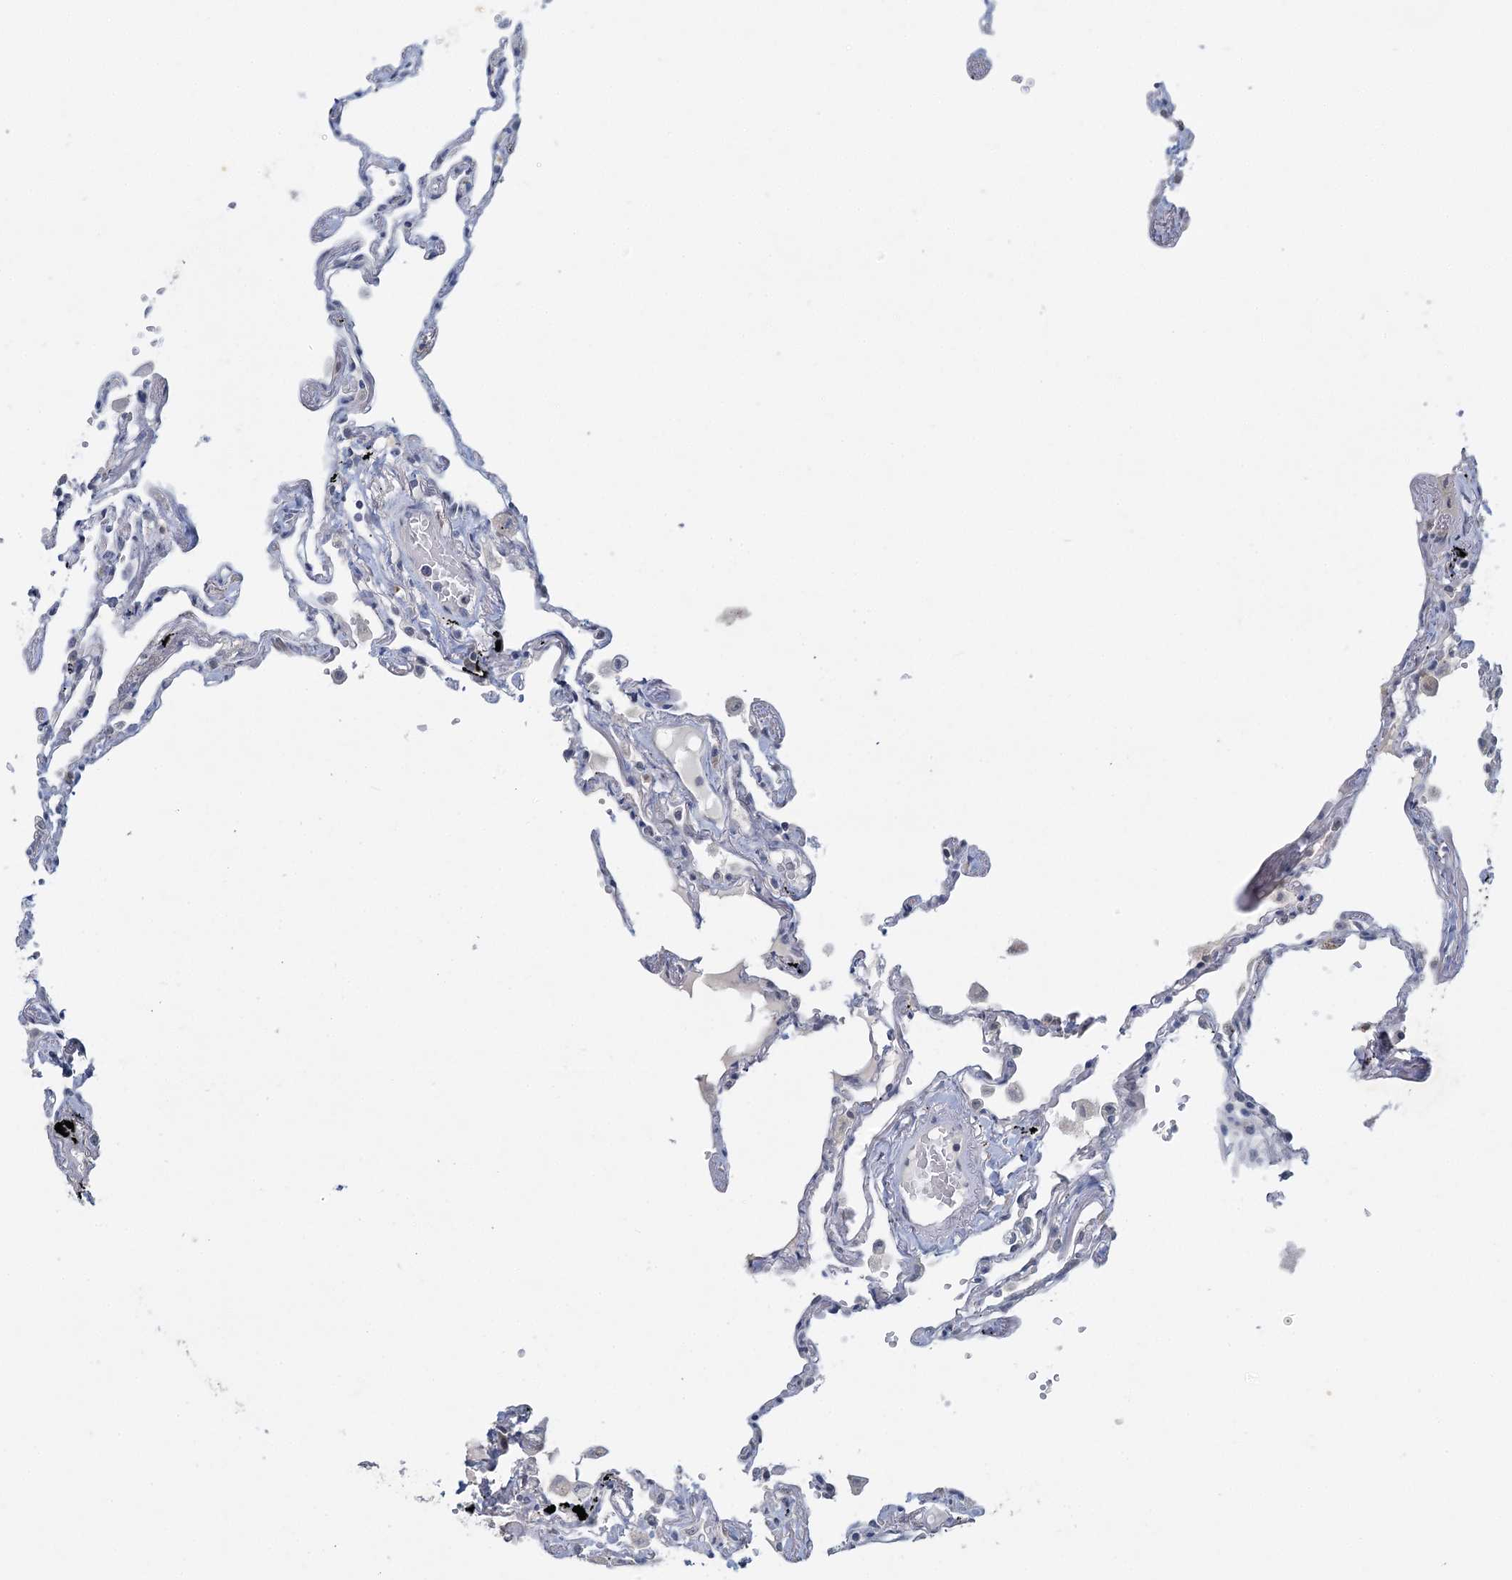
{"staining": {"intensity": "negative", "quantity": "none", "location": "none"}, "tissue": "lung", "cell_type": "Alveolar cells", "image_type": "normal", "snomed": [{"axis": "morphology", "description": "Normal tissue, NOS"}, {"axis": "topography", "description": "Lung"}], "caption": "Immunohistochemistry image of normal lung: human lung stained with DAB (3,3'-diaminobenzidine) demonstrates no significant protein expression in alveolar cells.", "gene": "MYO7B", "patient": {"sex": "female", "age": 67}}